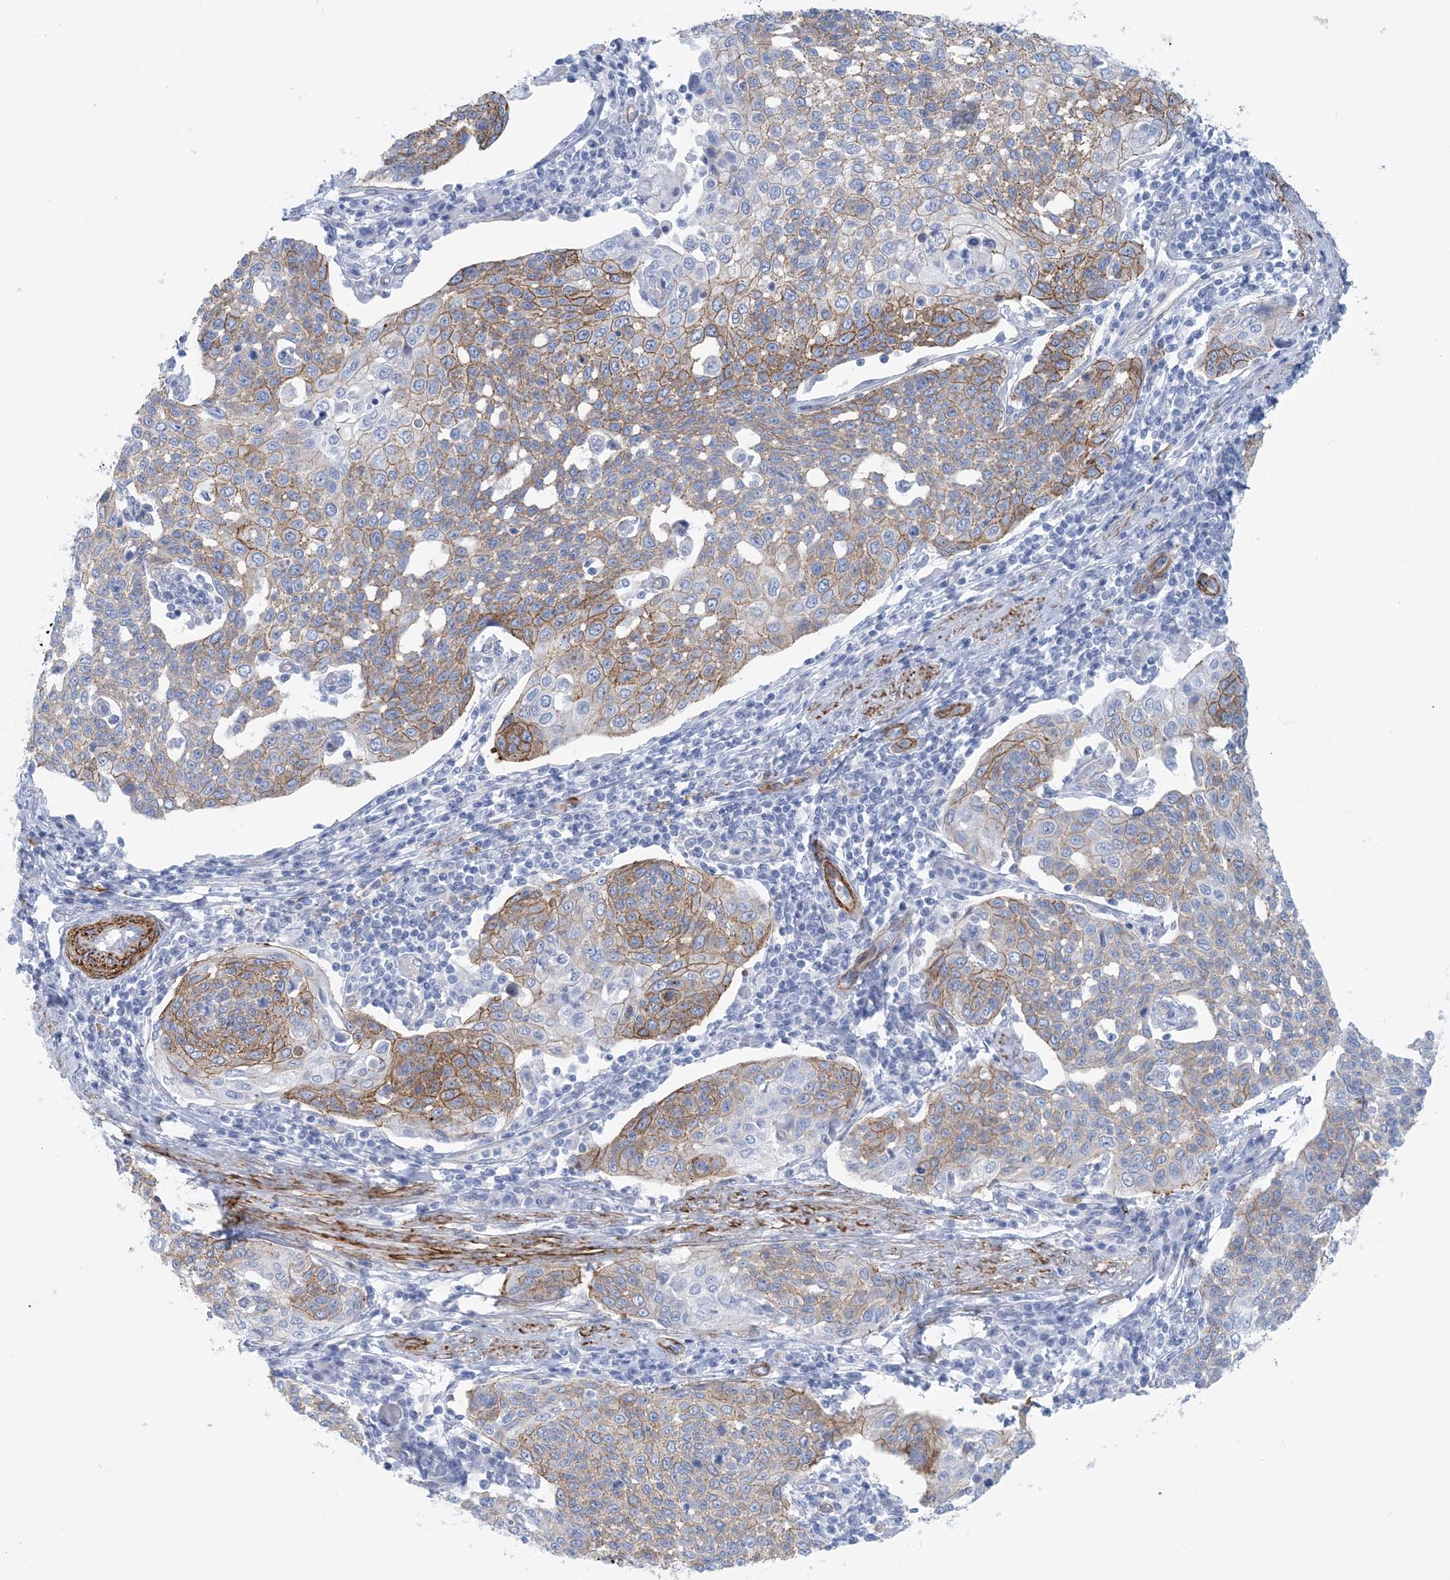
{"staining": {"intensity": "moderate", "quantity": "25%-75%", "location": "cytoplasmic/membranous"}, "tissue": "cervical cancer", "cell_type": "Tumor cells", "image_type": "cancer", "snomed": [{"axis": "morphology", "description": "Squamous cell carcinoma, NOS"}, {"axis": "topography", "description": "Cervix"}], "caption": "Cervical cancer tissue shows moderate cytoplasmic/membranous expression in about 25%-75% of tumor cells, visualized by immunohistochemistry.", "gene": "SHANK1", "patient": {"sex": "female", "age": 34}}